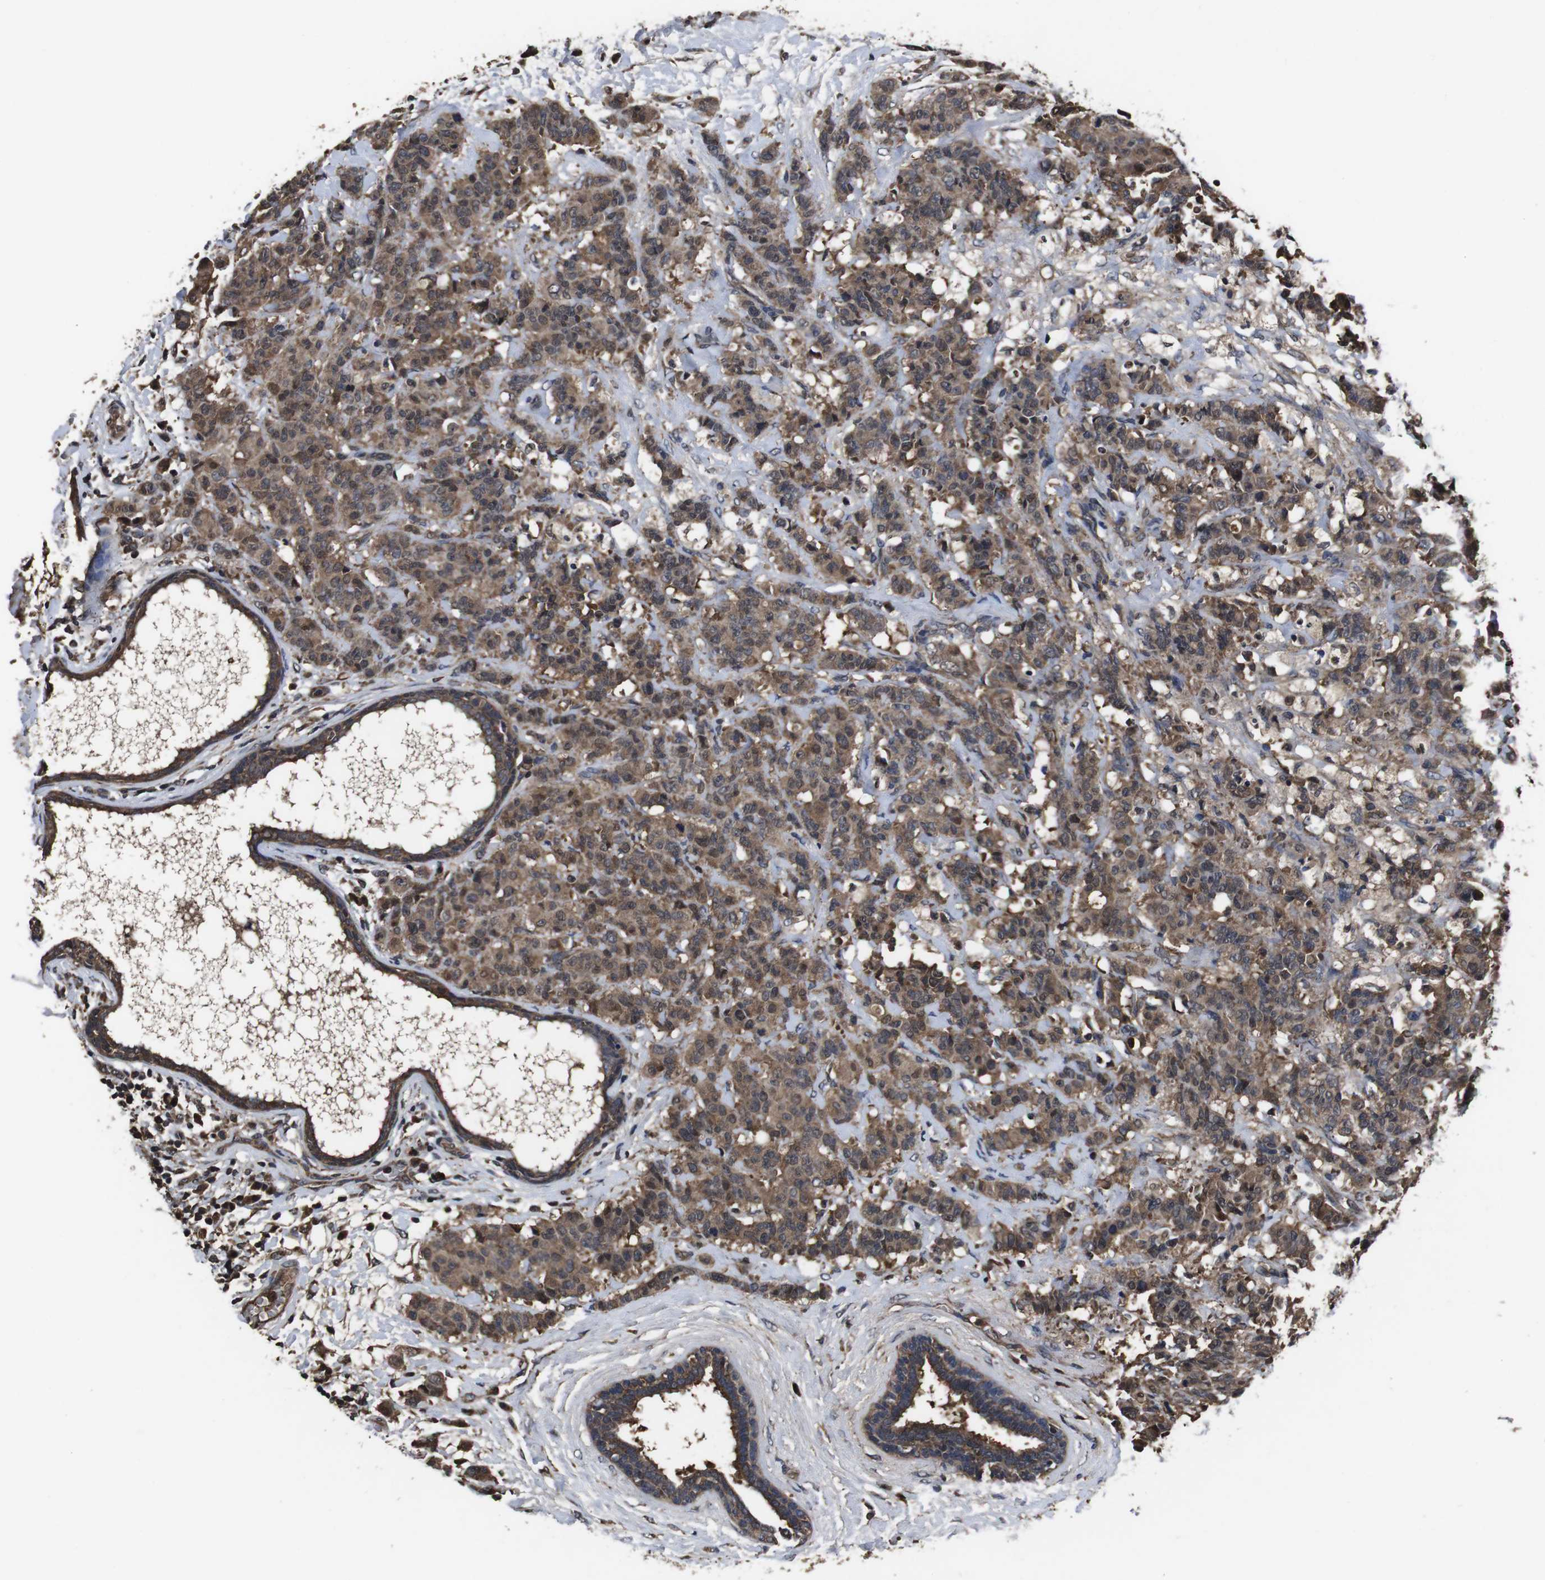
{"staining": {"intensity": "moderate", "quantity": ">75%", "location": "cytoplasmic/membranous"}, "tissue": "breast cancer", "cell_type": "Tumor cells", "image_type": "cancer", "snomed": [{"axis": "morphology", "description": "Duct carcinoma"}, {"axis": "topography", "description": "Breast"}], "caption": "Protein staining by immunohistochemistry (IHC) displays moderate cytoplasmic/membranous expression in approximately >75% of tumor cells in breast cancer (invasive ductal carcinoma).", "gene": "CXCL11", "patient": {"sex": "female", "age": 40}}